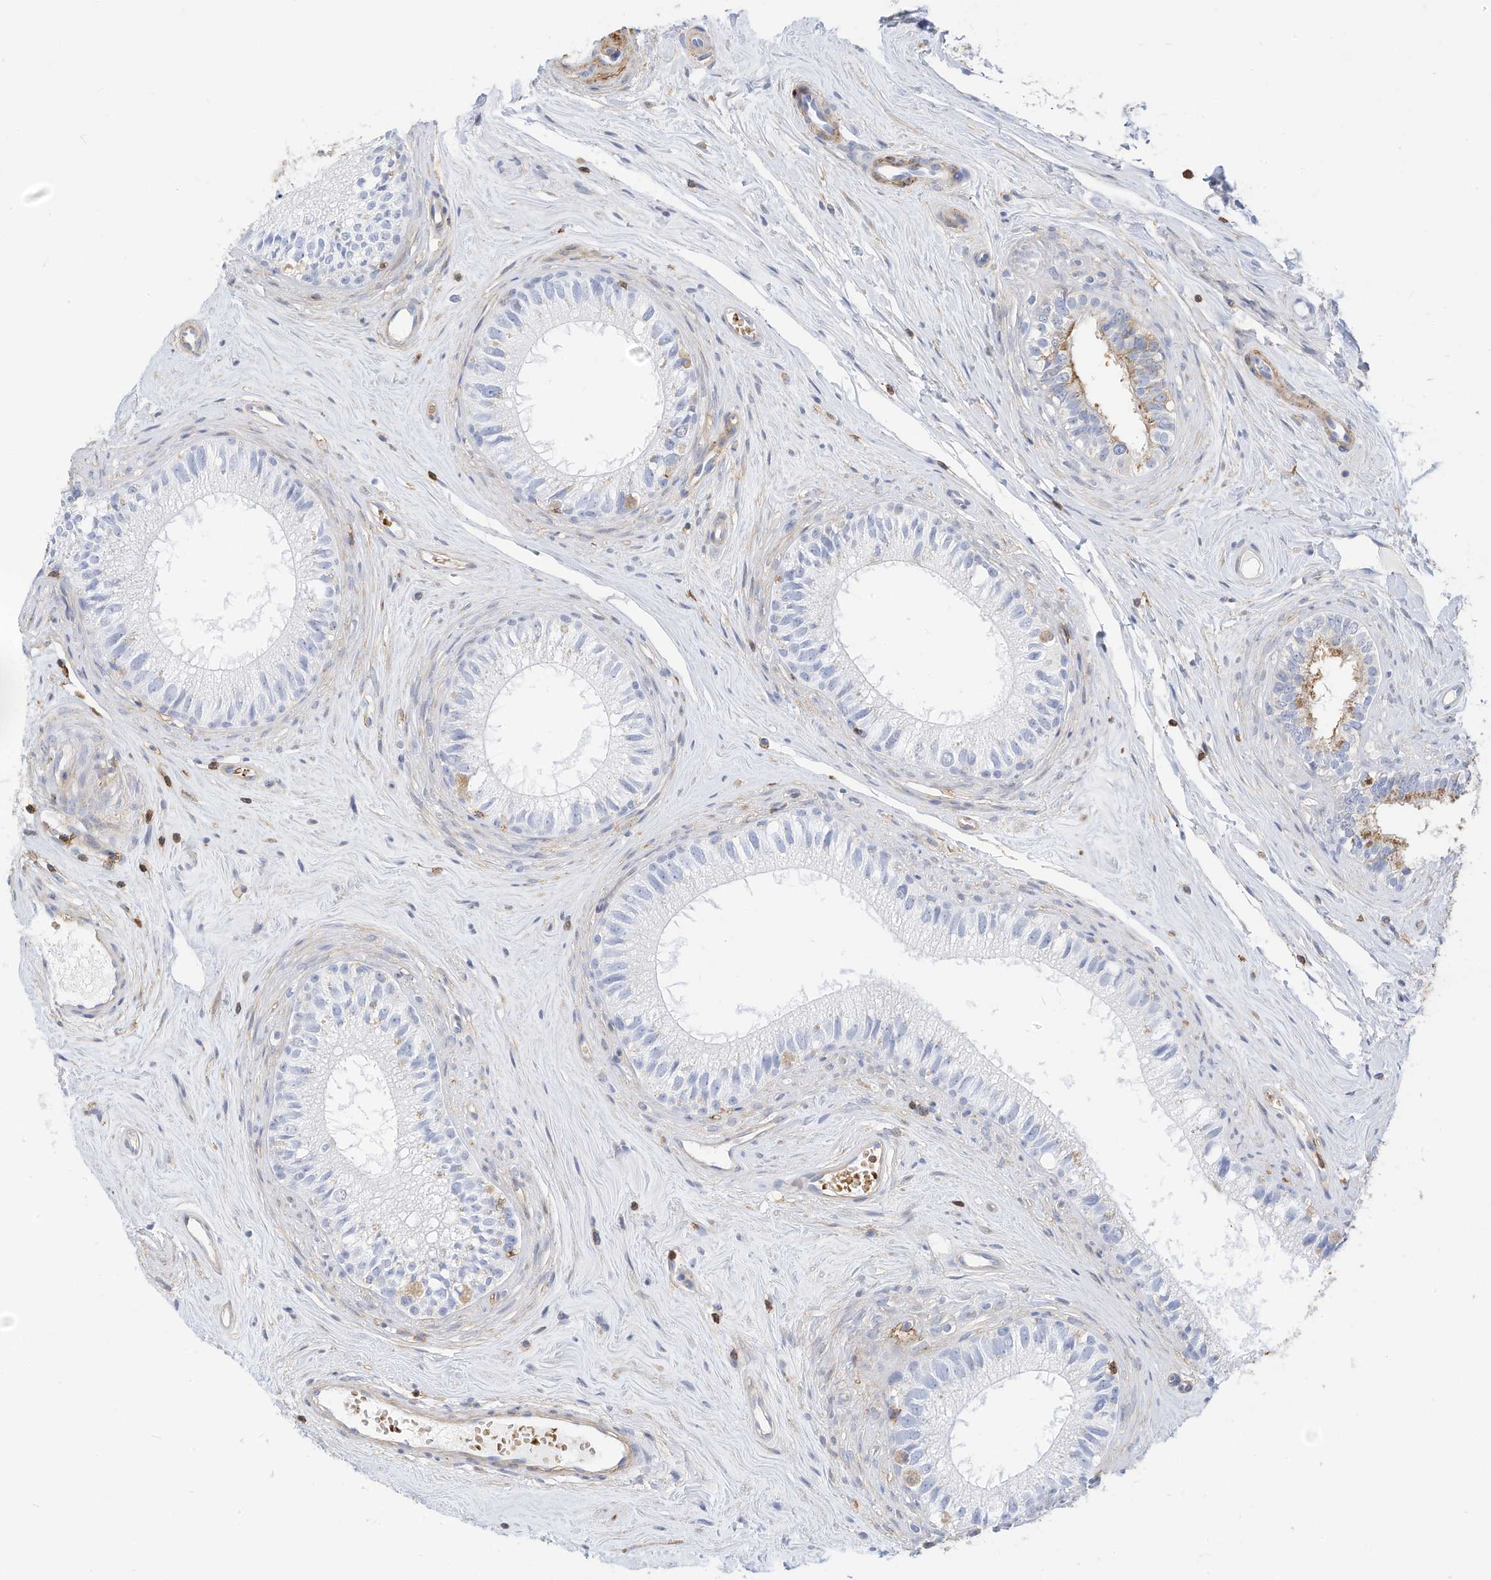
{"staining": {"intensity": "weak", "quantity": "<25%", "location": "cytoplasmic/membranous"}, "tissue": "epididymis", "cell_type": "Glandular cells", "image_type": "normal", "snomed": [{"axis": "morphology", "description": "Normal tissue, NOS"}, {"axis": "topography", "description": "Epididymis"}], "caption": "Immunohistochemistry micrograph of normal epididymis: human epididymis stained with DAB (3,3'-diaminobenzidine) demonstrates no significant protein staining in glandular cells.", "gene": "TXNDC9", "patient": {"sex": "male", "age": 71}}